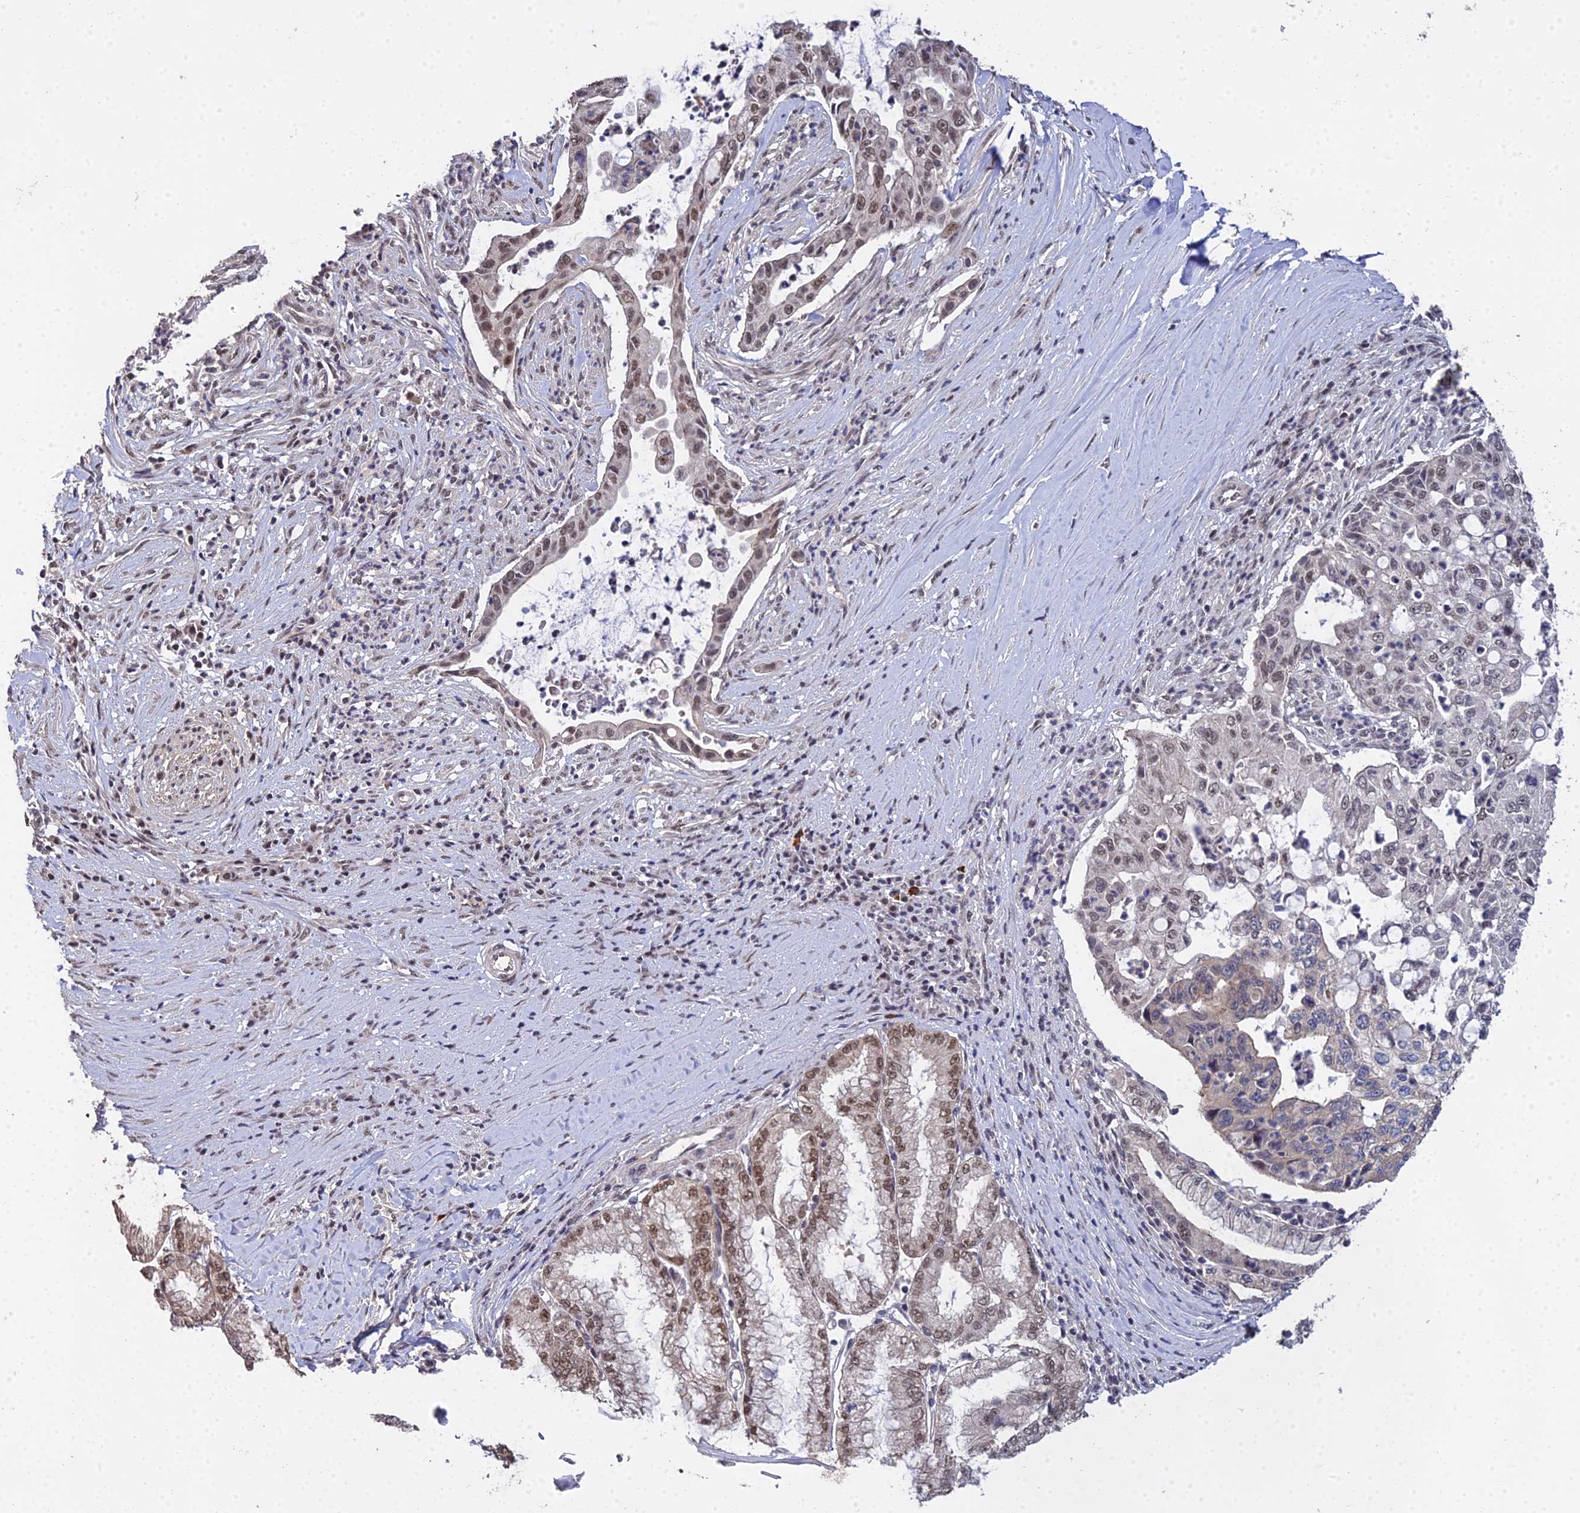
{"staining": {"intensity": "moderate", "quantity": "25%-75%", "location": "nuclear"}, "tissue": "pancreatic cancer", "cell_type": "Tumor cells", "image_type": "cancer", "snomed": [{"axis": "morphology", "description": "Adenocarcinoma, NOS"}, {"axis": "topography", "description": "Pancreas"}], "caption": "IHC of pancreatic cancer (adenocarcinoma) exhibits medium levels of moderate nuclear expression in about 25%-75% of tumor cells.", "gene": "ERCC5", "patient": {"sex": "male", "age": 73}}